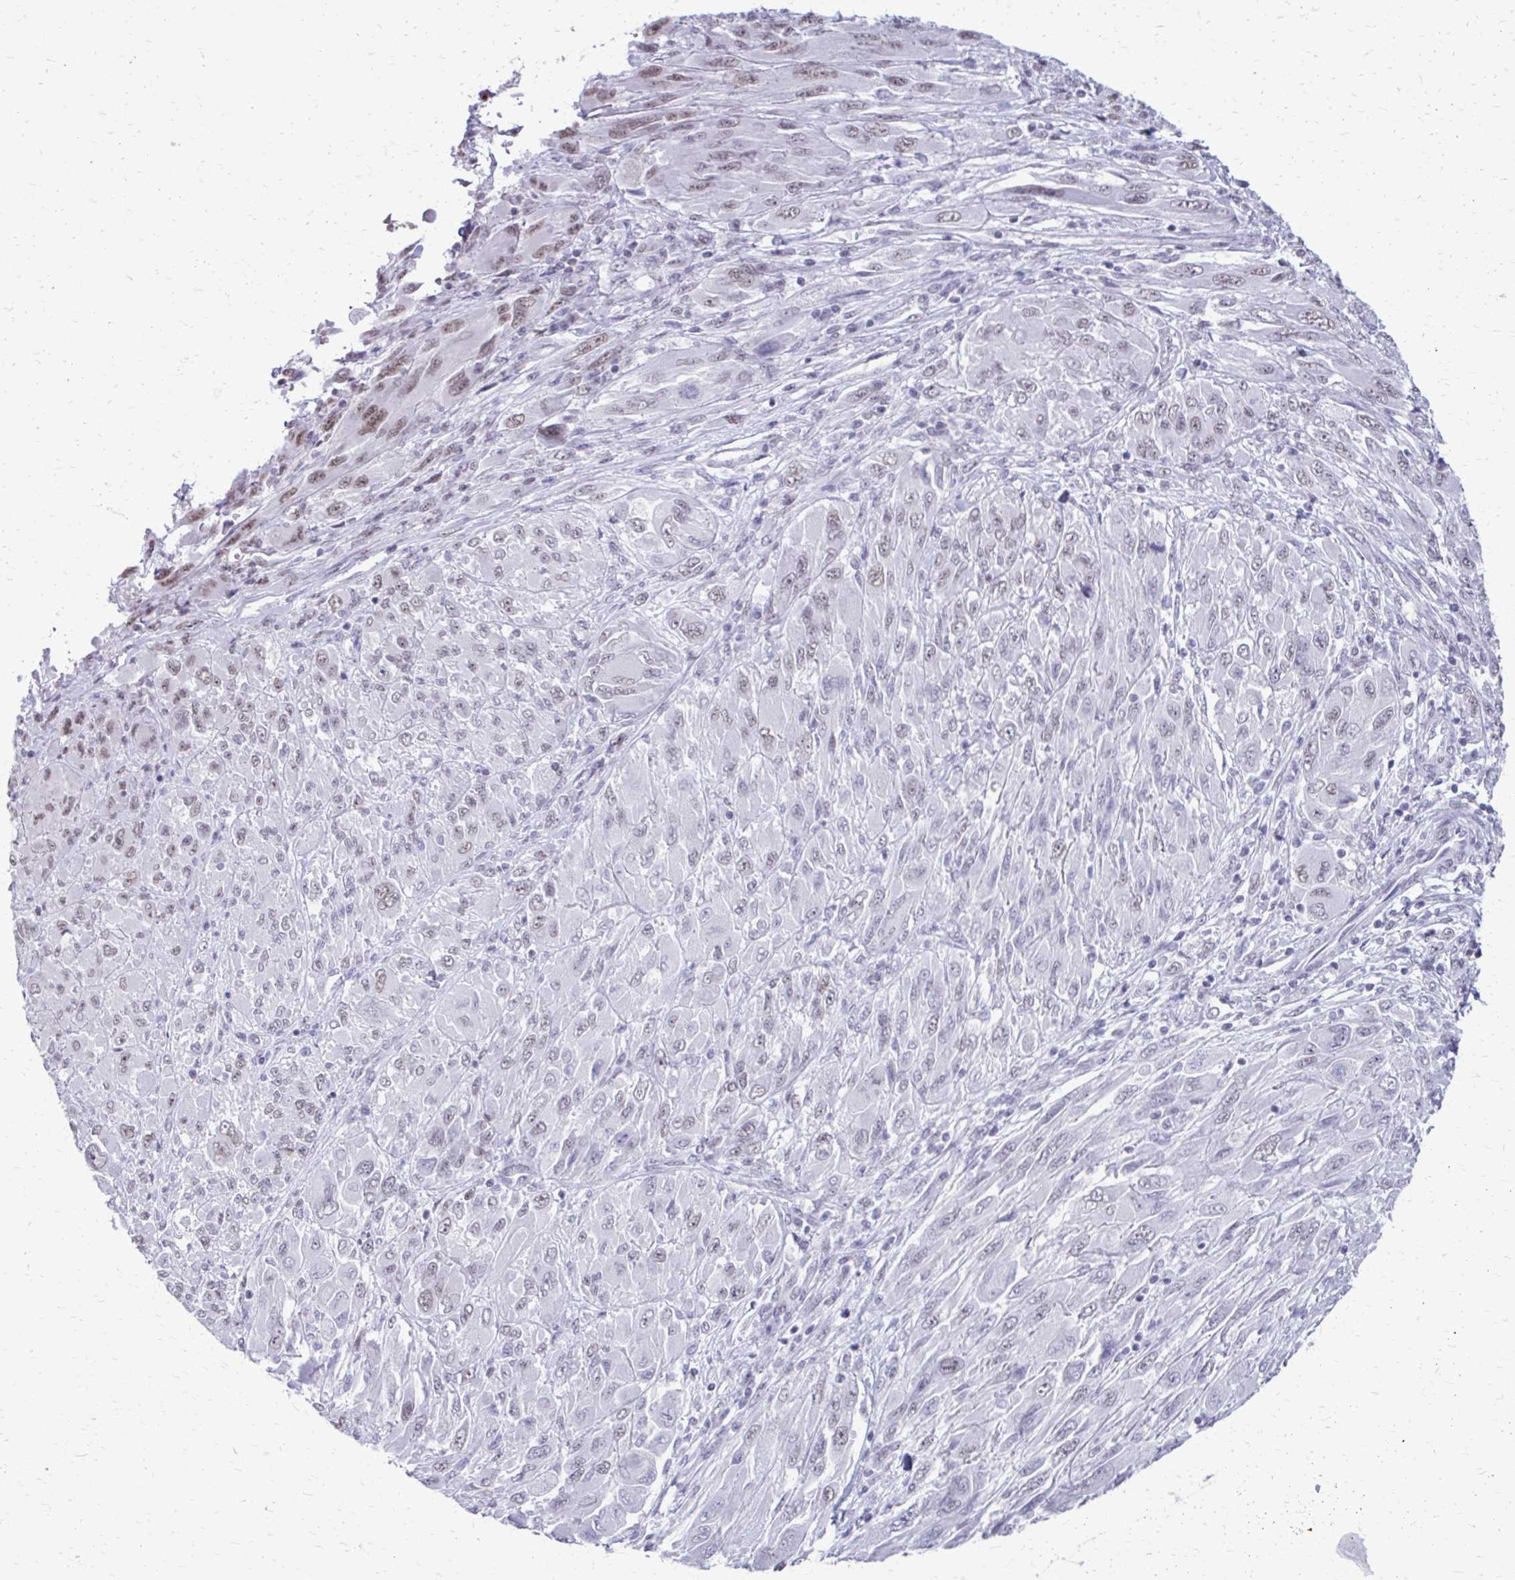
{"staining": {"intensity": "weak", "quantity": "<25%", "location": "nuclear"}, "tissue": "melanoma", "cell_type": "Tumor cells", "image_type": "cancer", "snomed": [{"axis": "morphology", "description": "Malignant melanoma, NOS"}, {"axis": "topography", "description": "Skin"}], "caption": "Immunohistochemical staining of malignant melanoma reveals no significant staining in tumor cells.", "gene": "SS18", "patient": {"sex": "female", "age": 91}}